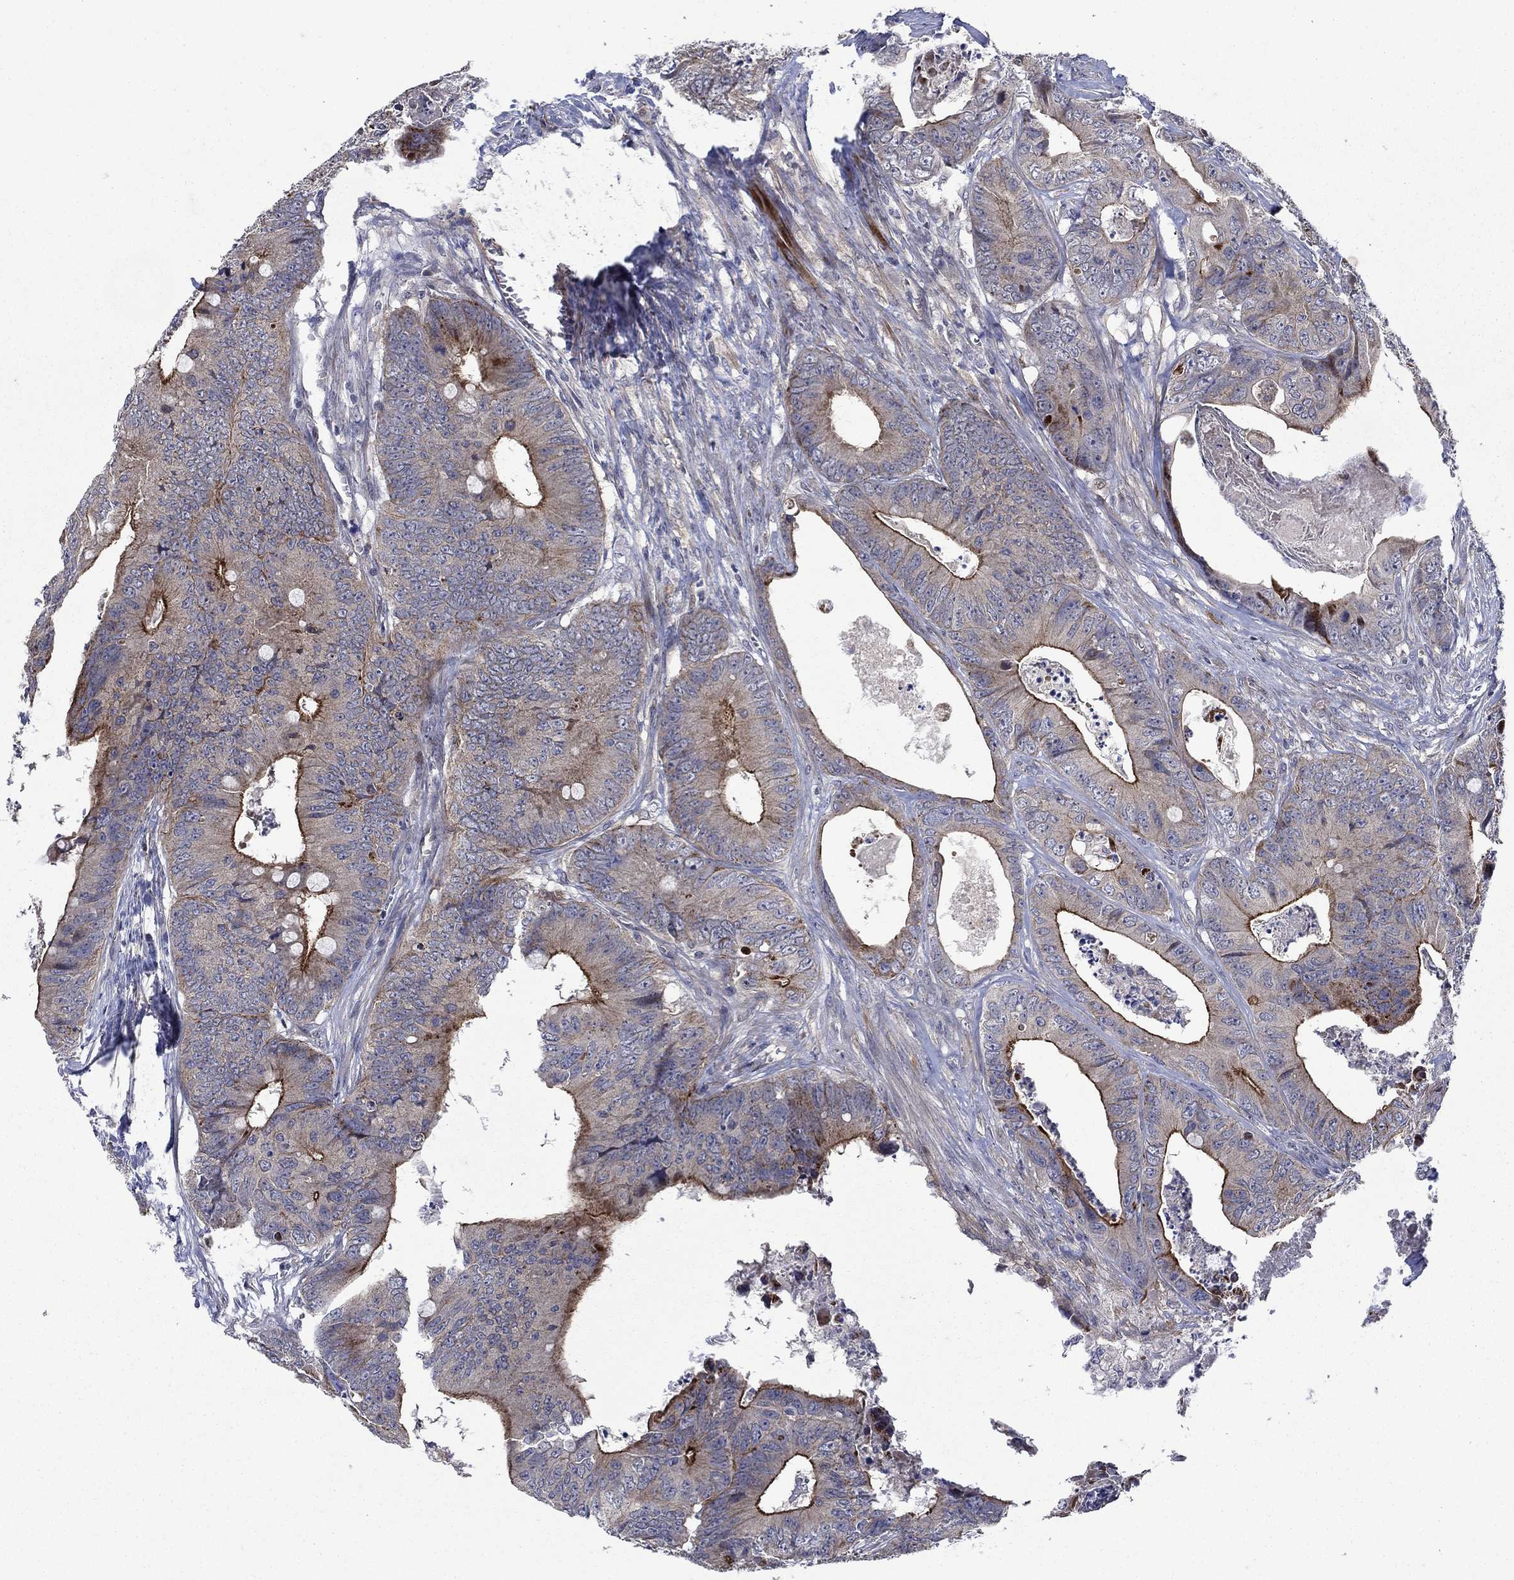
{"staining": {"intensity": "strong", "quantity": "<25%", "location": "cytoplasmic/membranous"}, "tissue": "colorectal cancer", "cell_type": "Tumor cells", "image_type": "cancer", "snomed": [{"axis": "morphology", "description": "Adenocarcinoma, NOS"}, {"axis": "topography", "description": "Colon"}], "caption": "About <25% of tumor cells in adenocarcinoma (colorectal) show strong cytoplasmic/membranous protein staining as visualized by brown immunohistochemical staining.", "gene": "SLC7A1", "patient": {"sex": "male", "age": 84}}